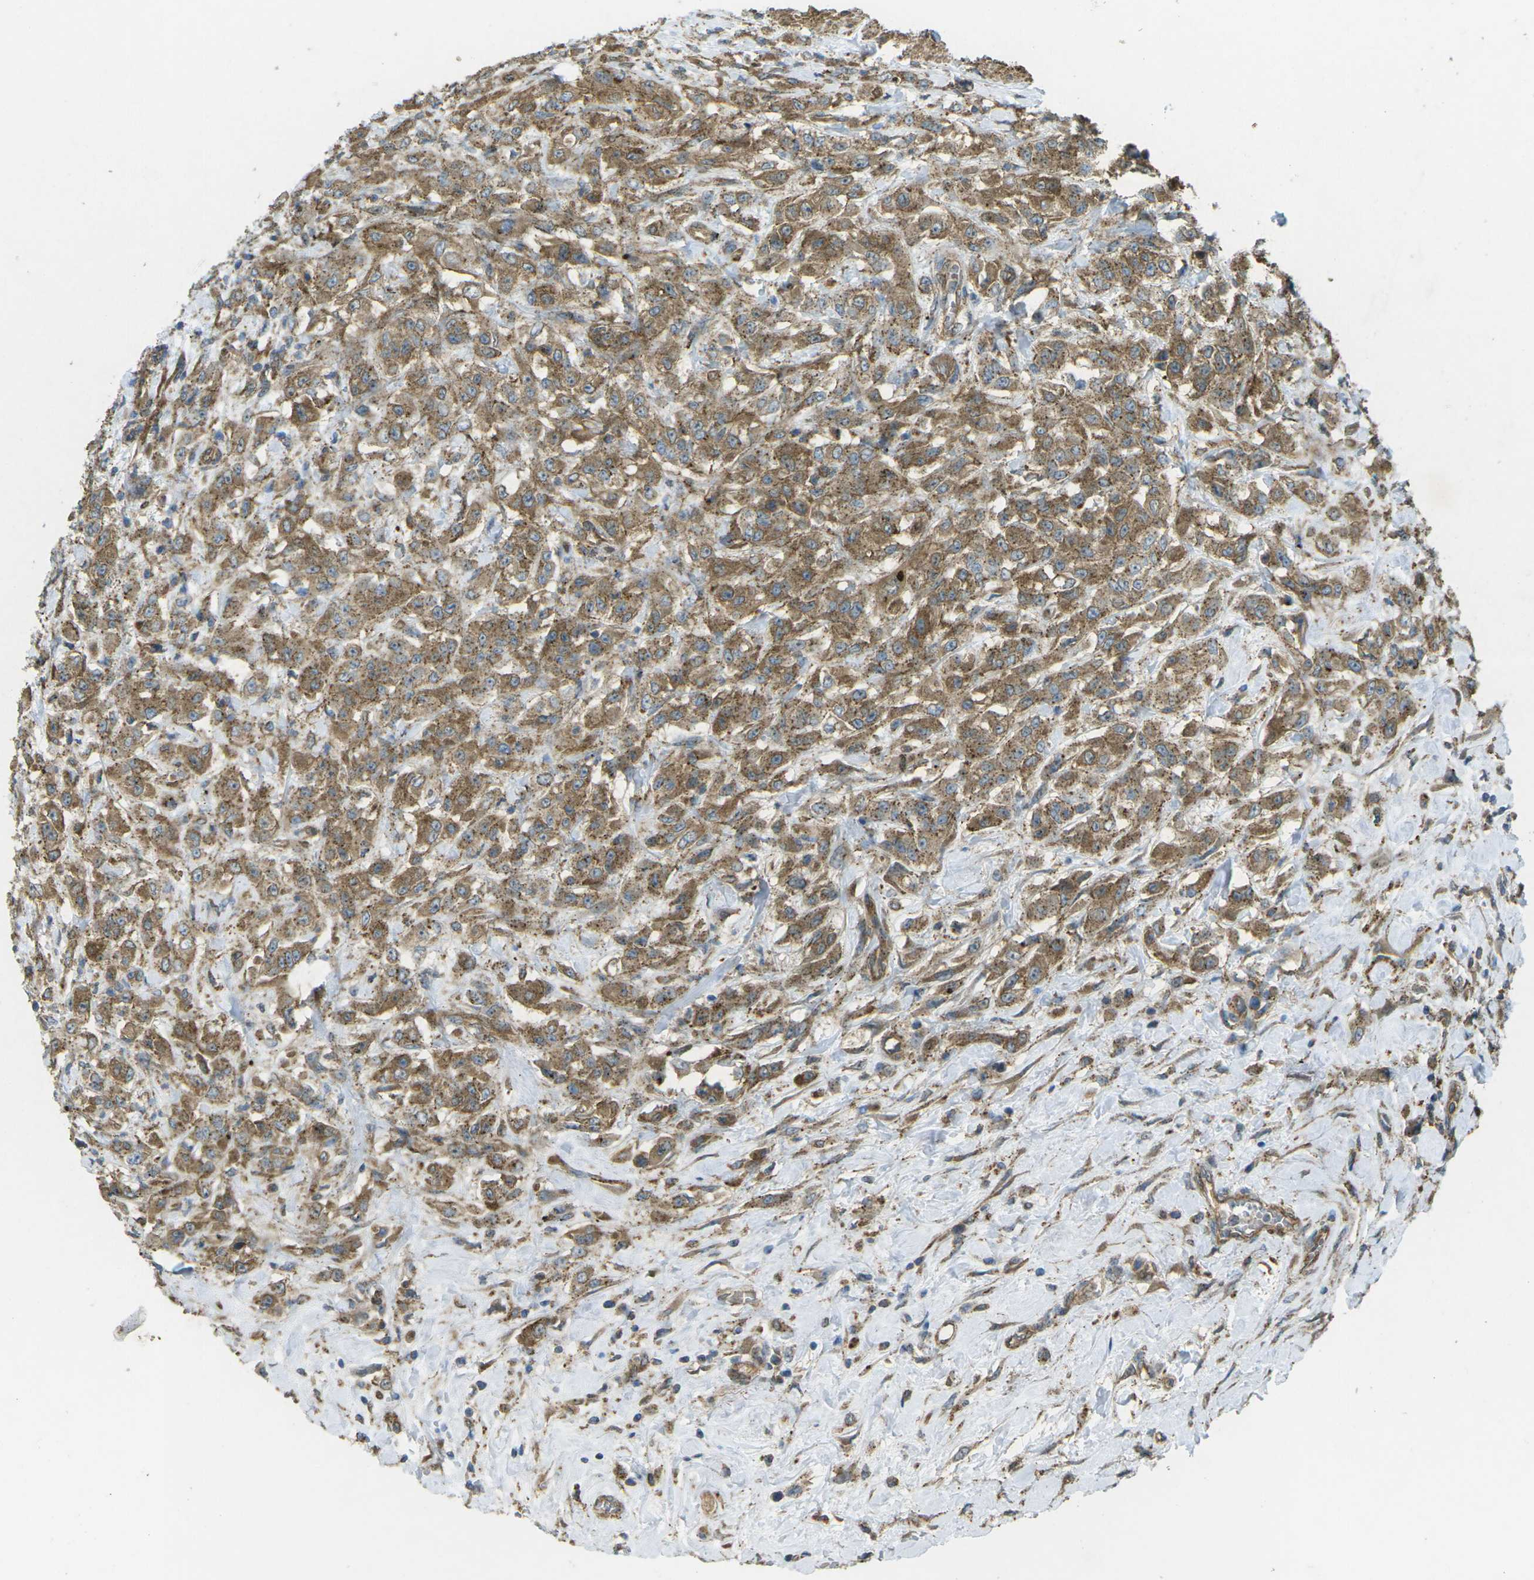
{"staining": {"intensity": "moderate", "quantity": ">75%", "location": "cytoplasmic/membranous"}, "tissue": "urothelial cancer", "cell_type": "Tumor cells", "image_type": "cancer", "snomed": [{"axis": "morphology", "description": "Urothelial carcinoma, High grade"}, {"axis": "topography", "description": "Urinary bladder"}], "caption": "This image displays immunohistochemistry (IHC) staining of human urothelial cancer, with medium moderate cytoplasmic/membranous staining in approximately >75% of tumor cells.", "gene": "CHMP3", "patient": {"sex": "male", "age": 46}}